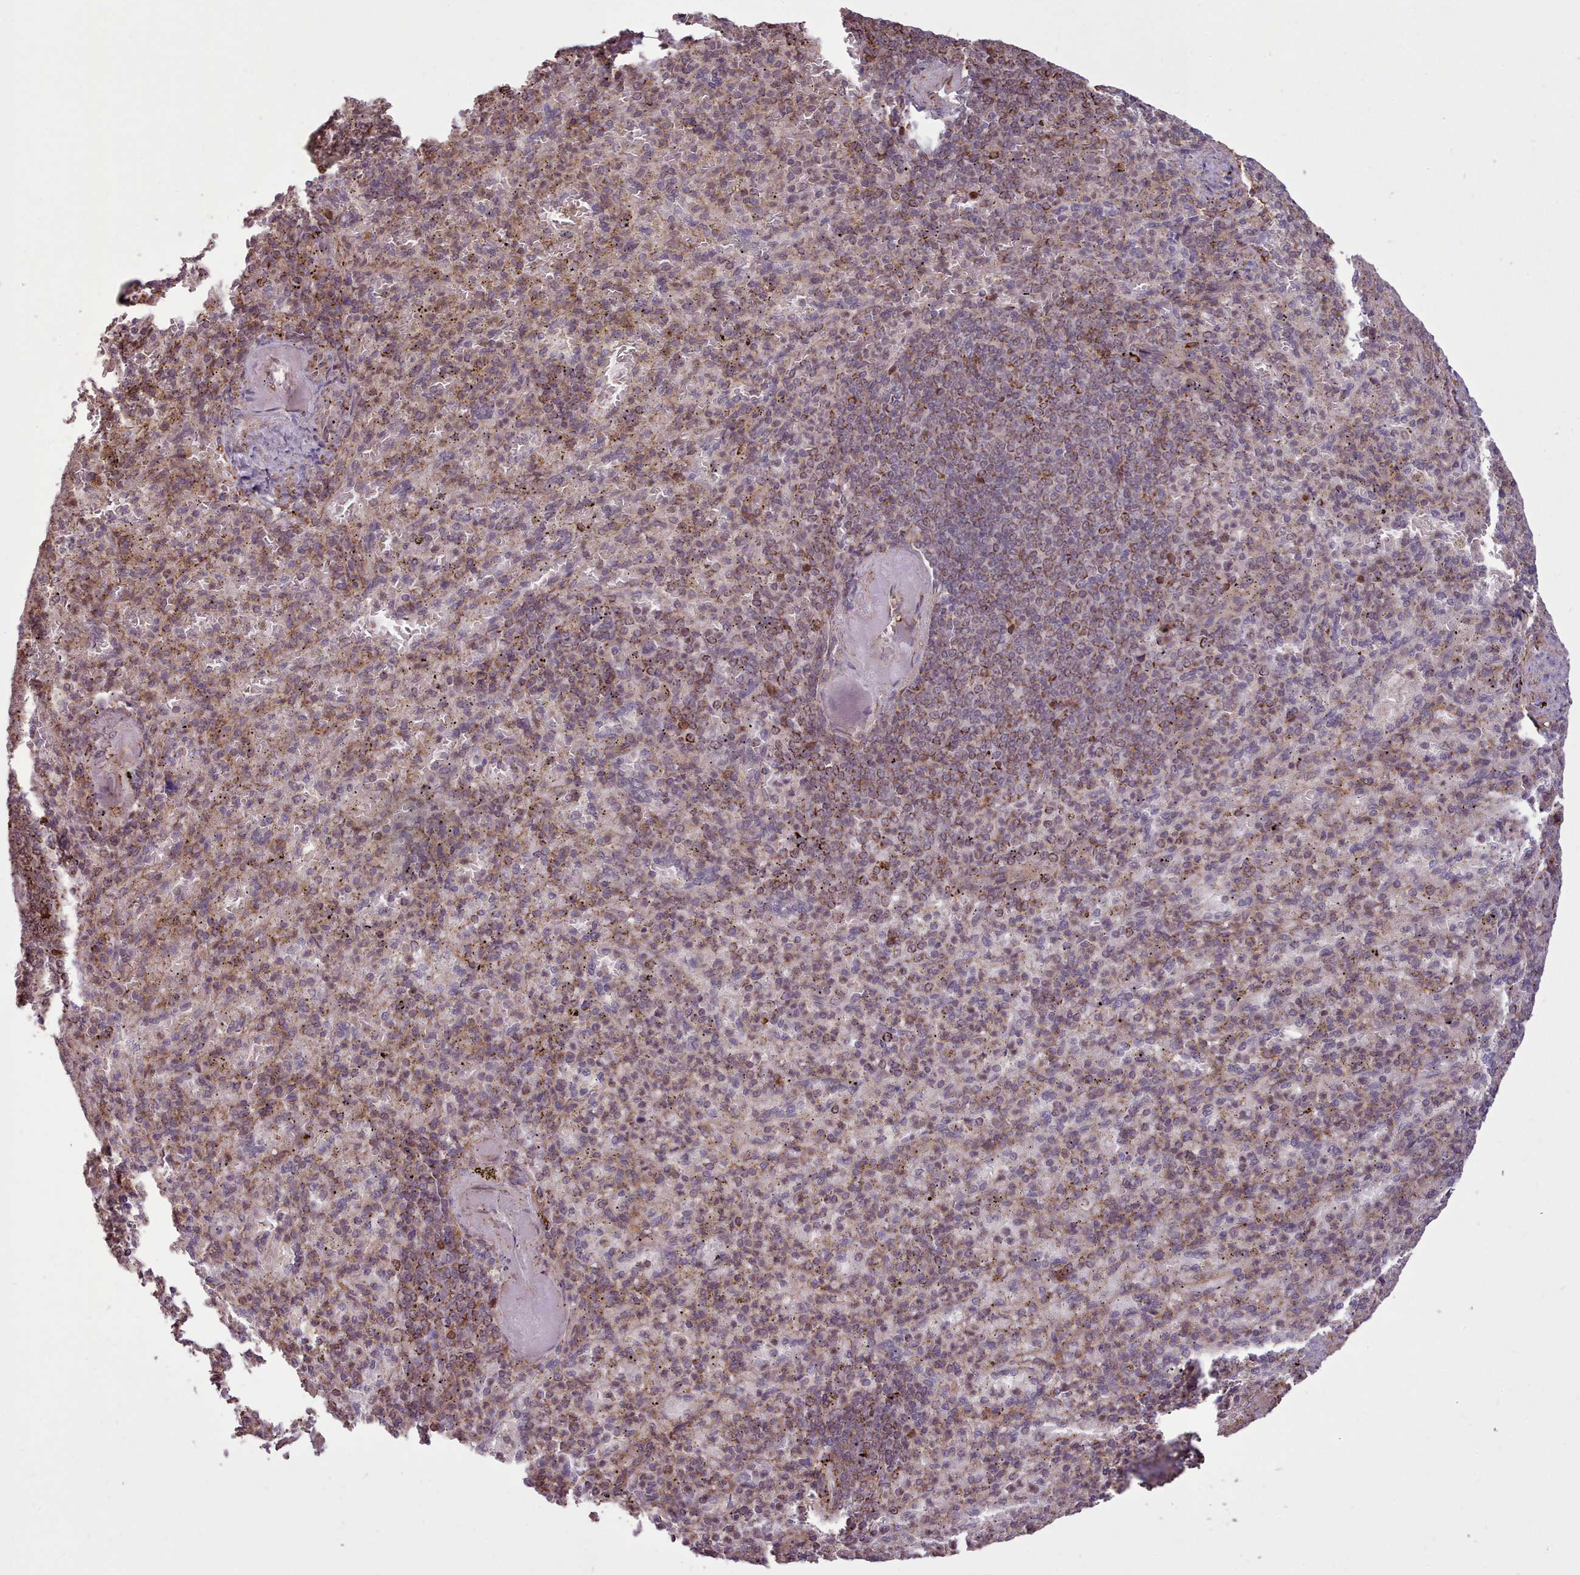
{"staining": {"intensity": "moderate", "quantity": "25%-75%", "location": "cytoplasmic/membranous"}, "tissue": "spleen", "cell_type": "Cells in red pulp", "image_type": "normal", "snomed": [{"axis": "morphology", "description": "Normal tissue, NOS"}, {"axis": "topography", "description": "Spleen"}], "caption": "A brown stain shows moderate cytoplasmic/membranous positivity of a protein in cells in red pulp of normal spleen. (DAB IHC with brightfield microscopy, high magnification).", "gene": "ZMYM4", "patient": {"sex": "female", "age": 74}}